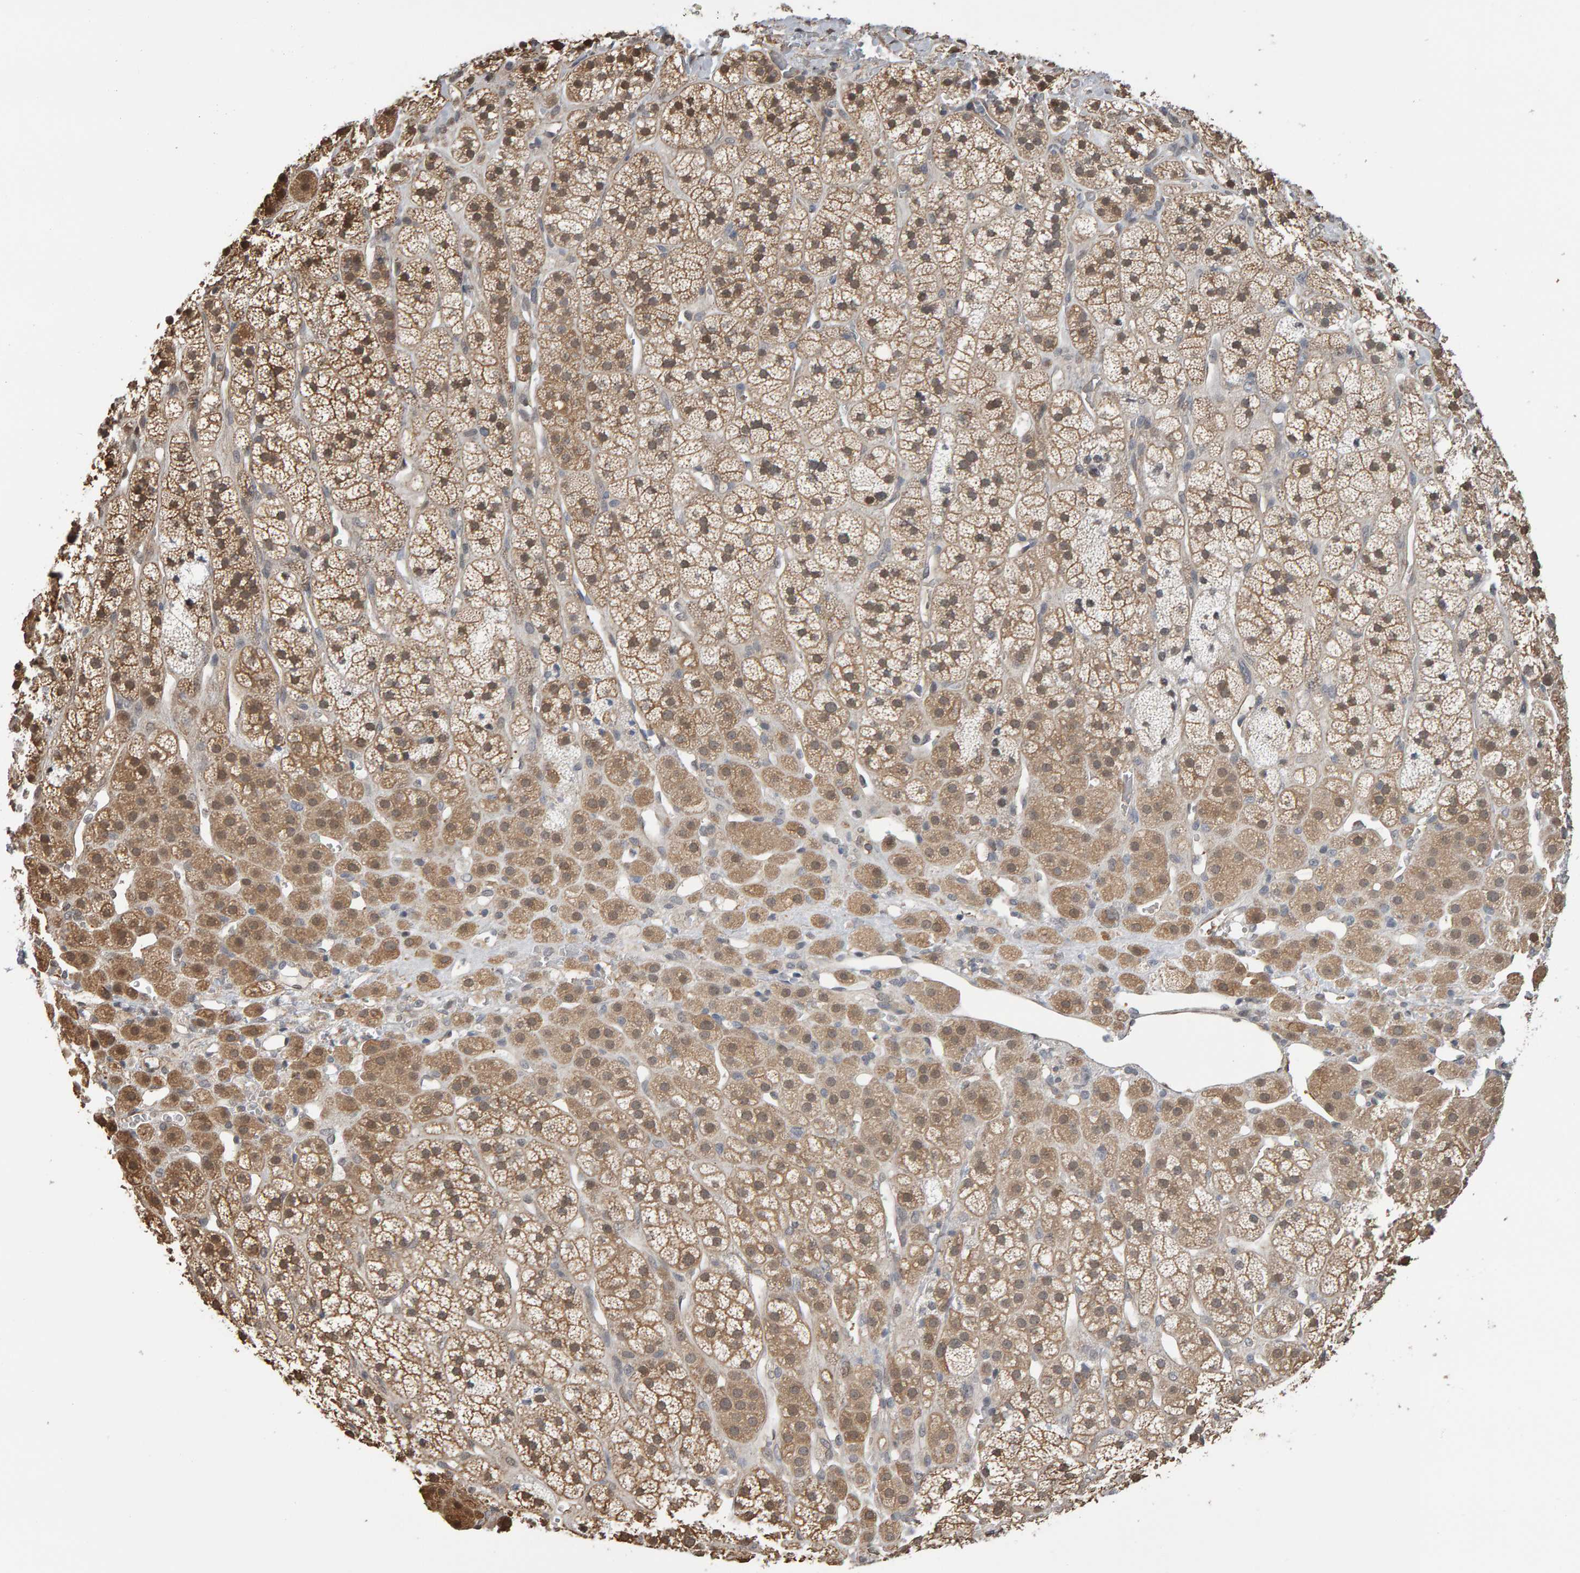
{"staining": {"intensity": "weak", "quantity": ">75%", "location": "cytoplasmic/membranous"}, "tissue": "adrenal gland", "cell_type": "Glandular cells", "image_type": "normal", "snomed": [{"axis": "morphology", "description": "Normal tissue, NOS"}, {"axis": "topography", "description": "Adrenal gland"}], "caption": "Adrenal gland was stained to show a protein in brown. There is low levels of weak cytoplasmic/membranous expression in about >75% of glandular cells. (Stains: DAB in brown, nuclei in blue, Microscopy: brightfield microscopy at high magnification).", "gene": "COASY", "patient": {"sex": "male", "age": 56}}